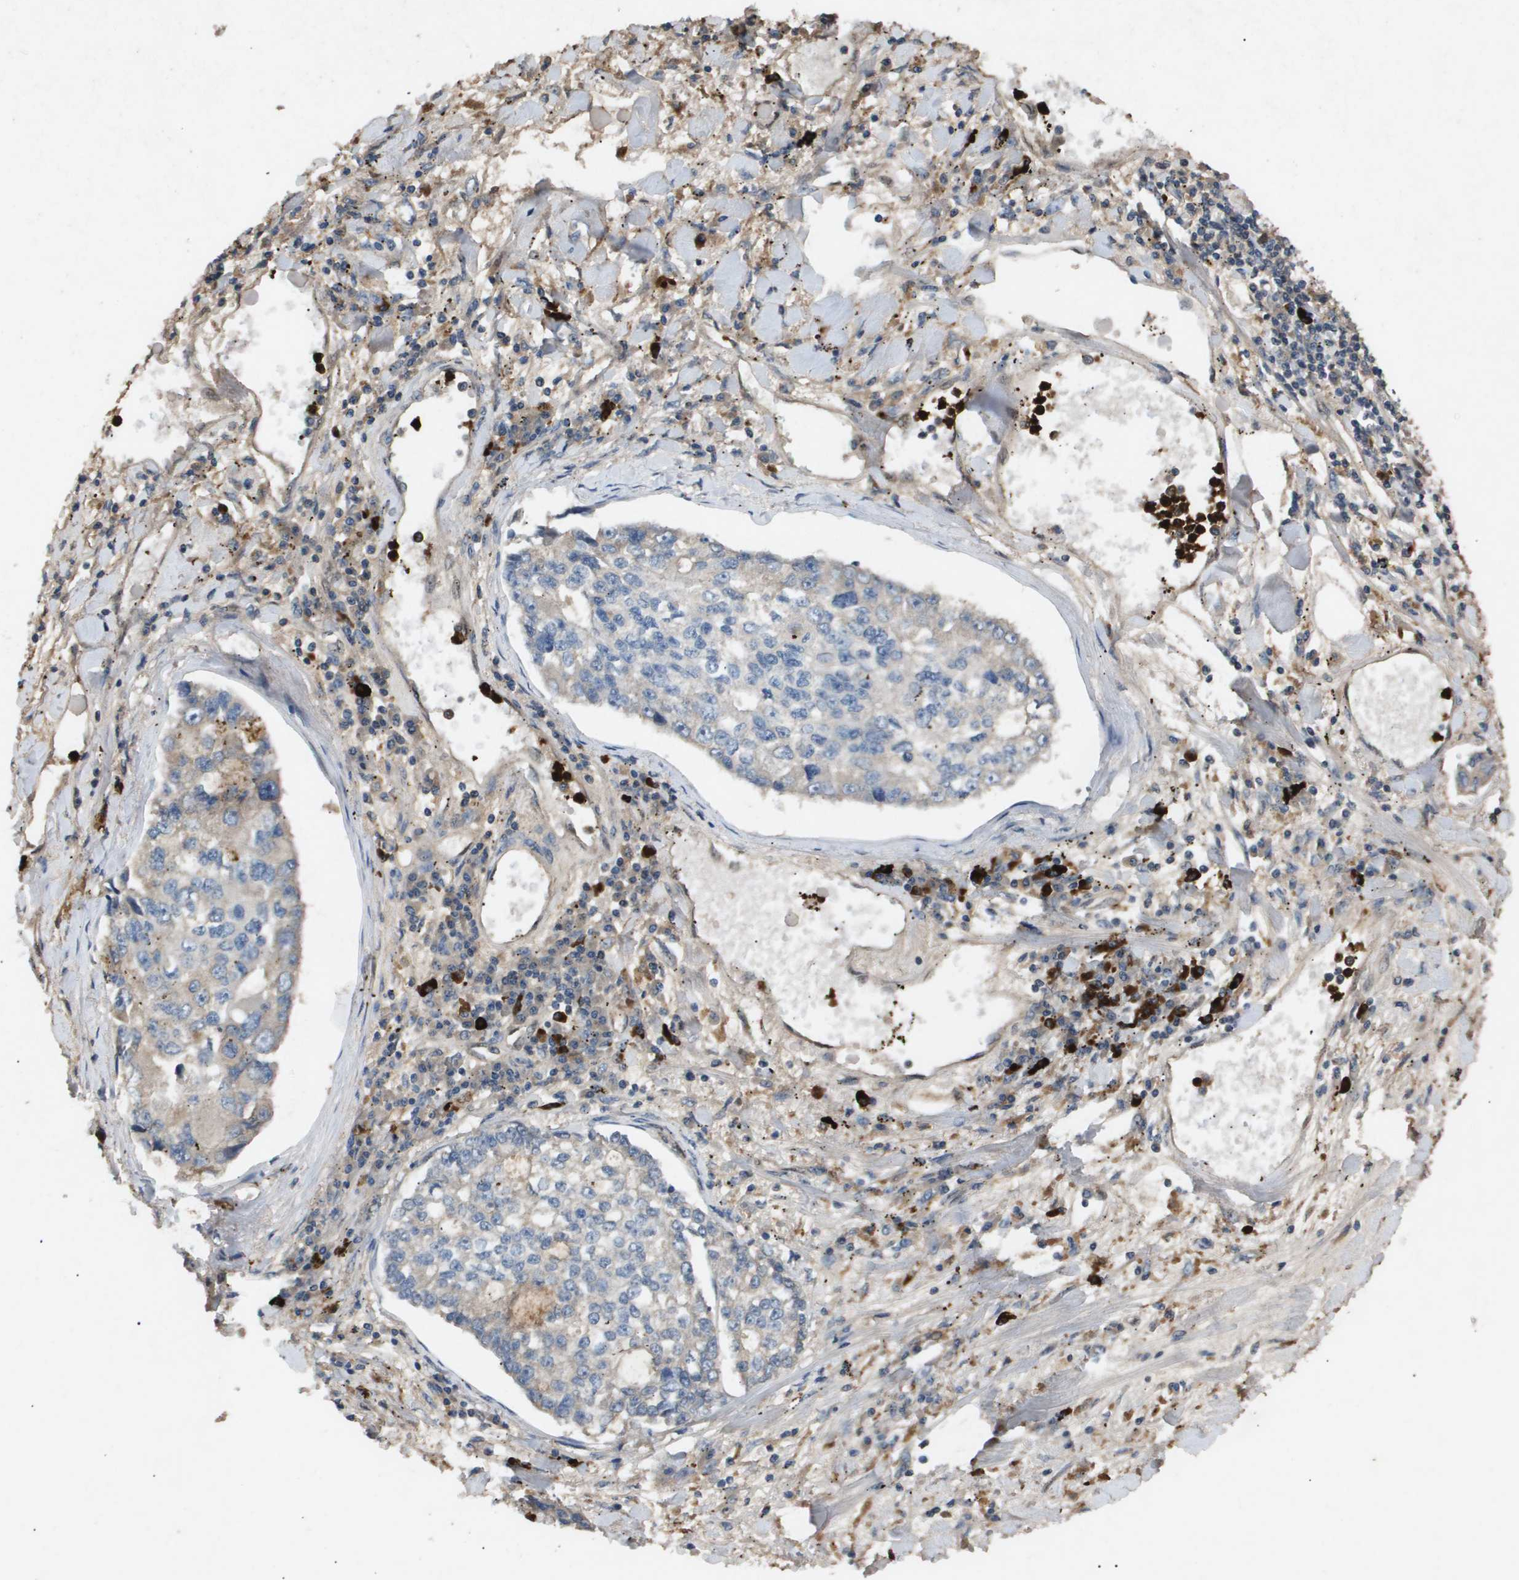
{"staining": {"intensity": "weak", "quantity": "25%-75%", "location": "cytoplasmic/membranous"}, "tissue": "lung cancer", "cell_type": "Tumor cells", "image_type": "cancer", "snomed": [{"axis": "morphology", "description": "Adenocarcinoma, NOS"}, {"axis": "topography", "description": "Lung"}], "caption": "Tumor cells reveal weak cytoplasmic/membranous expression in approximately 25%-75% of cells in lung adenocarcinoma.", "gene": "ERG", "patient": {"sex": "male", "age": 49}}